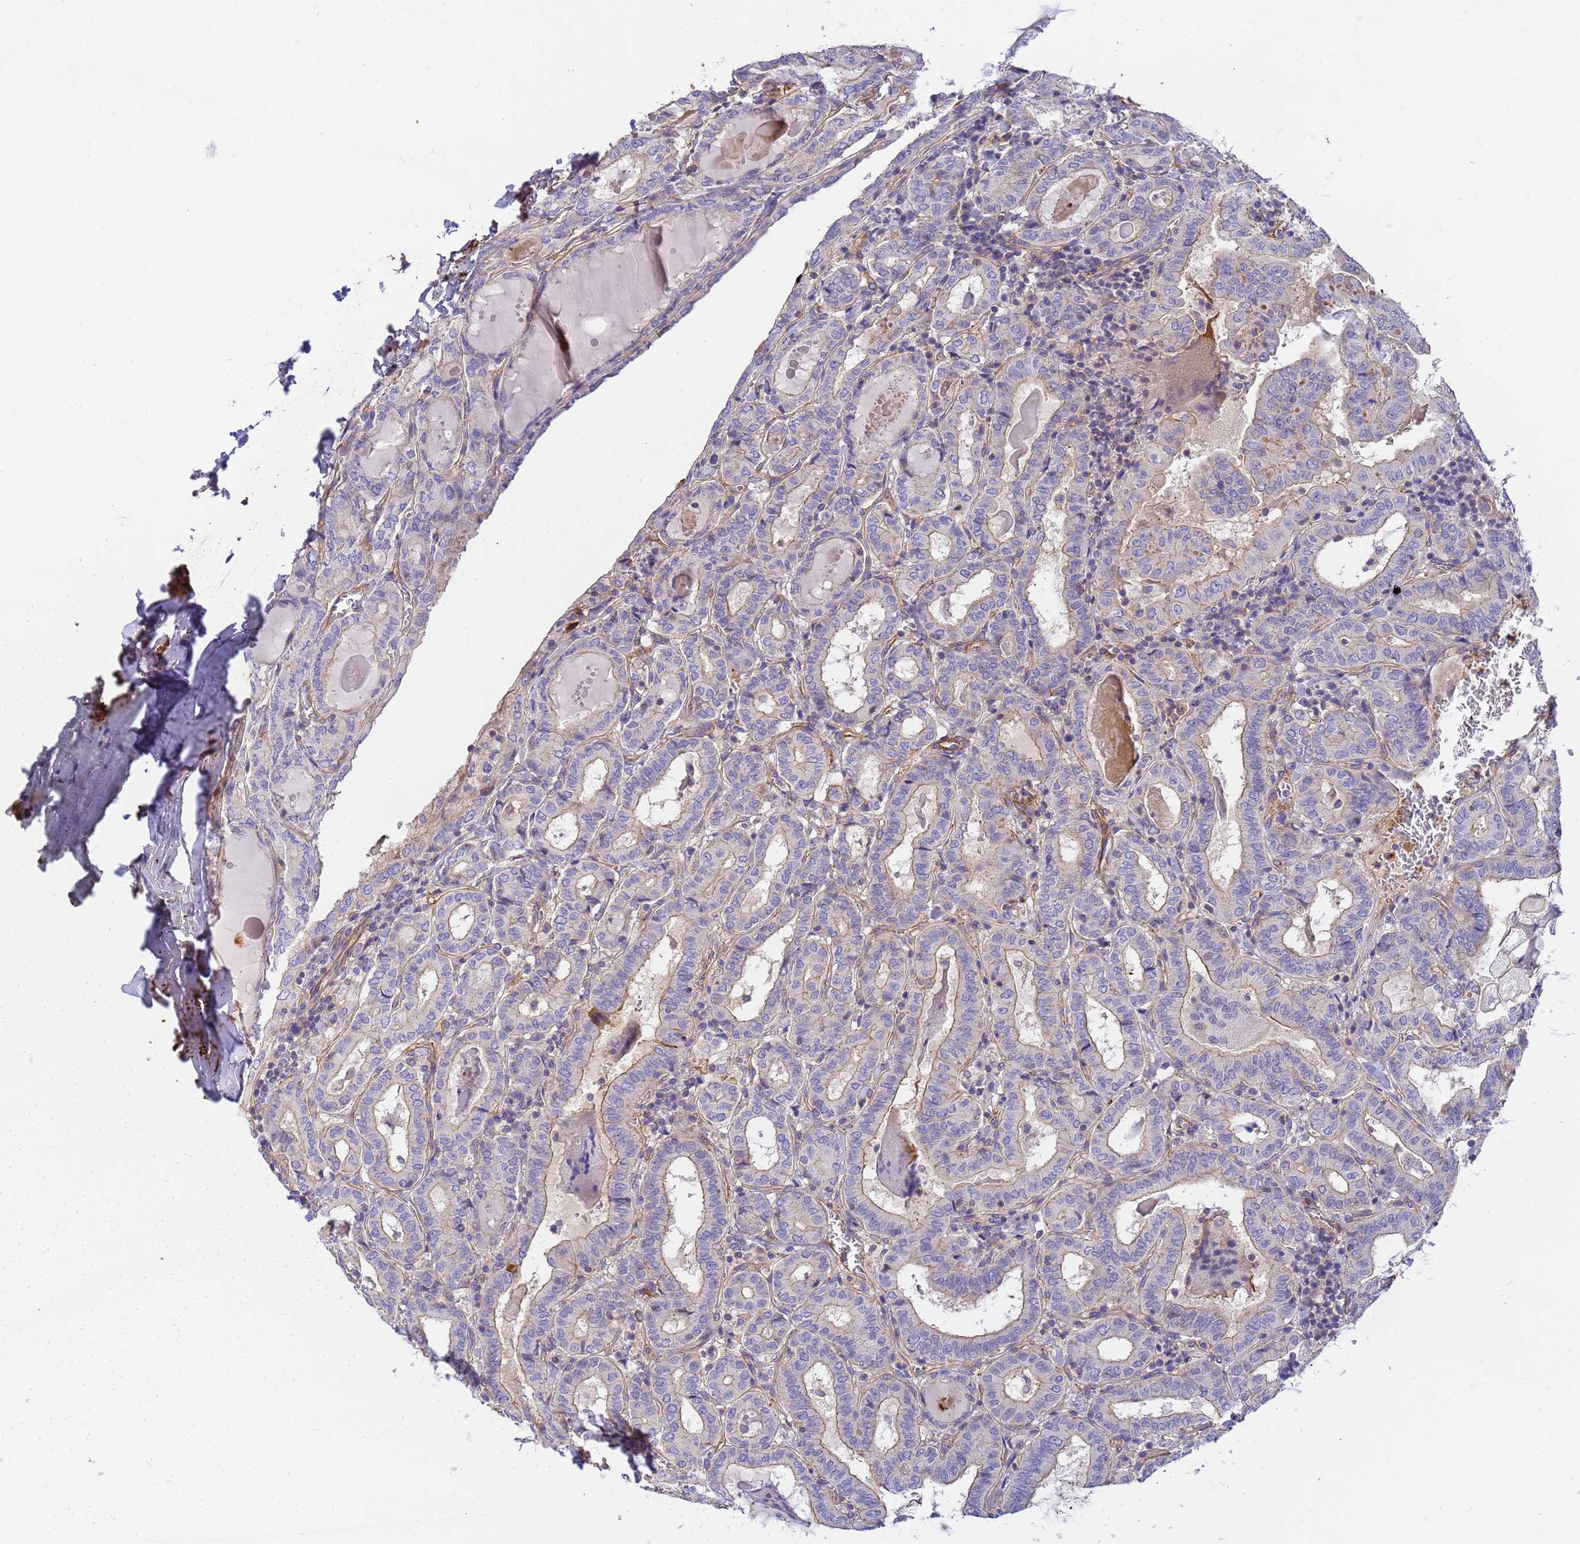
{"staining": {"intensity": "weak", "quantity": "25%-75%", "location": "cytoplasmic/membranous"}, "tissue": "thyroid cancer", "cell_type": "Tumor cells", "image_type": "cancer", "snomed": [{"axis": "morphology", "description": "Papillary adenocarcinoma, NOS"}, {"axis": "topography", "description": "Thyroid gland"}], "caption": "About 25%-75% of tumor cells in thyroid cancer show weak cytoplasmic/membranous protein expression as visualized by brown immunohistochemical staining.", "gene": "MYL12A", "patient": {"sex": "female", "age": 72}}